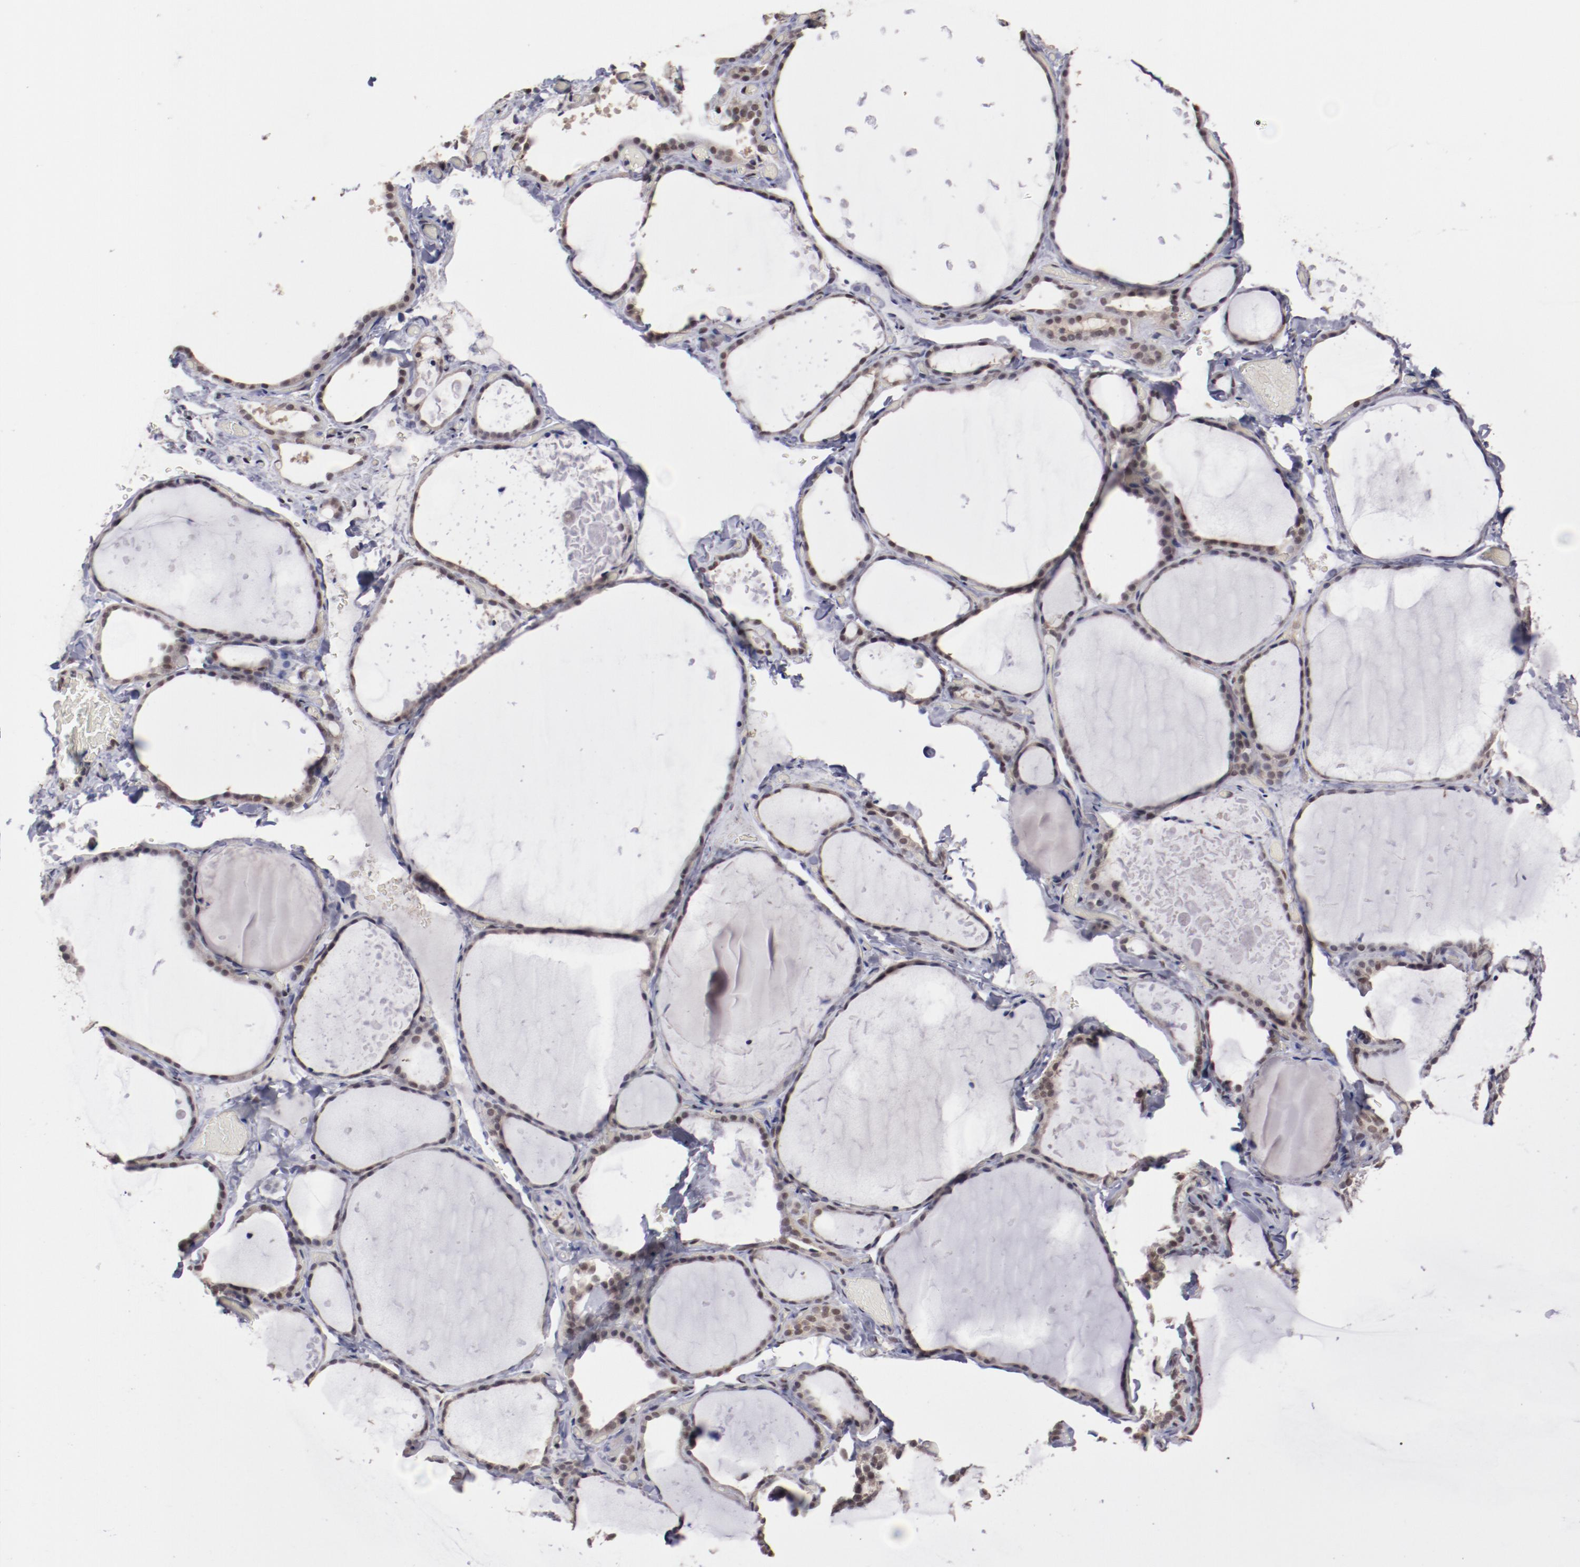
{"staining": {"intensity": "moderate", "quantity": ">75%", "location": "nuclear"}, "tissue": "thyroid gland", "cell_type": "Glandular cells", "image_type": "normal", "snomed": [{"axis": "morphology", "description": "Normal tissue, NOS"}, {"axis": "topography", "description": "Thyroid gland"}], "caption": "Protein expression analysis of normal thyroid gland displays moderate nuclear positivity in approximately >75% of glandular cells. (IHC, brightfield microscopy, high magnification).", "gene": "ARNT", "patient": {"sex": "female", "age": 22}}